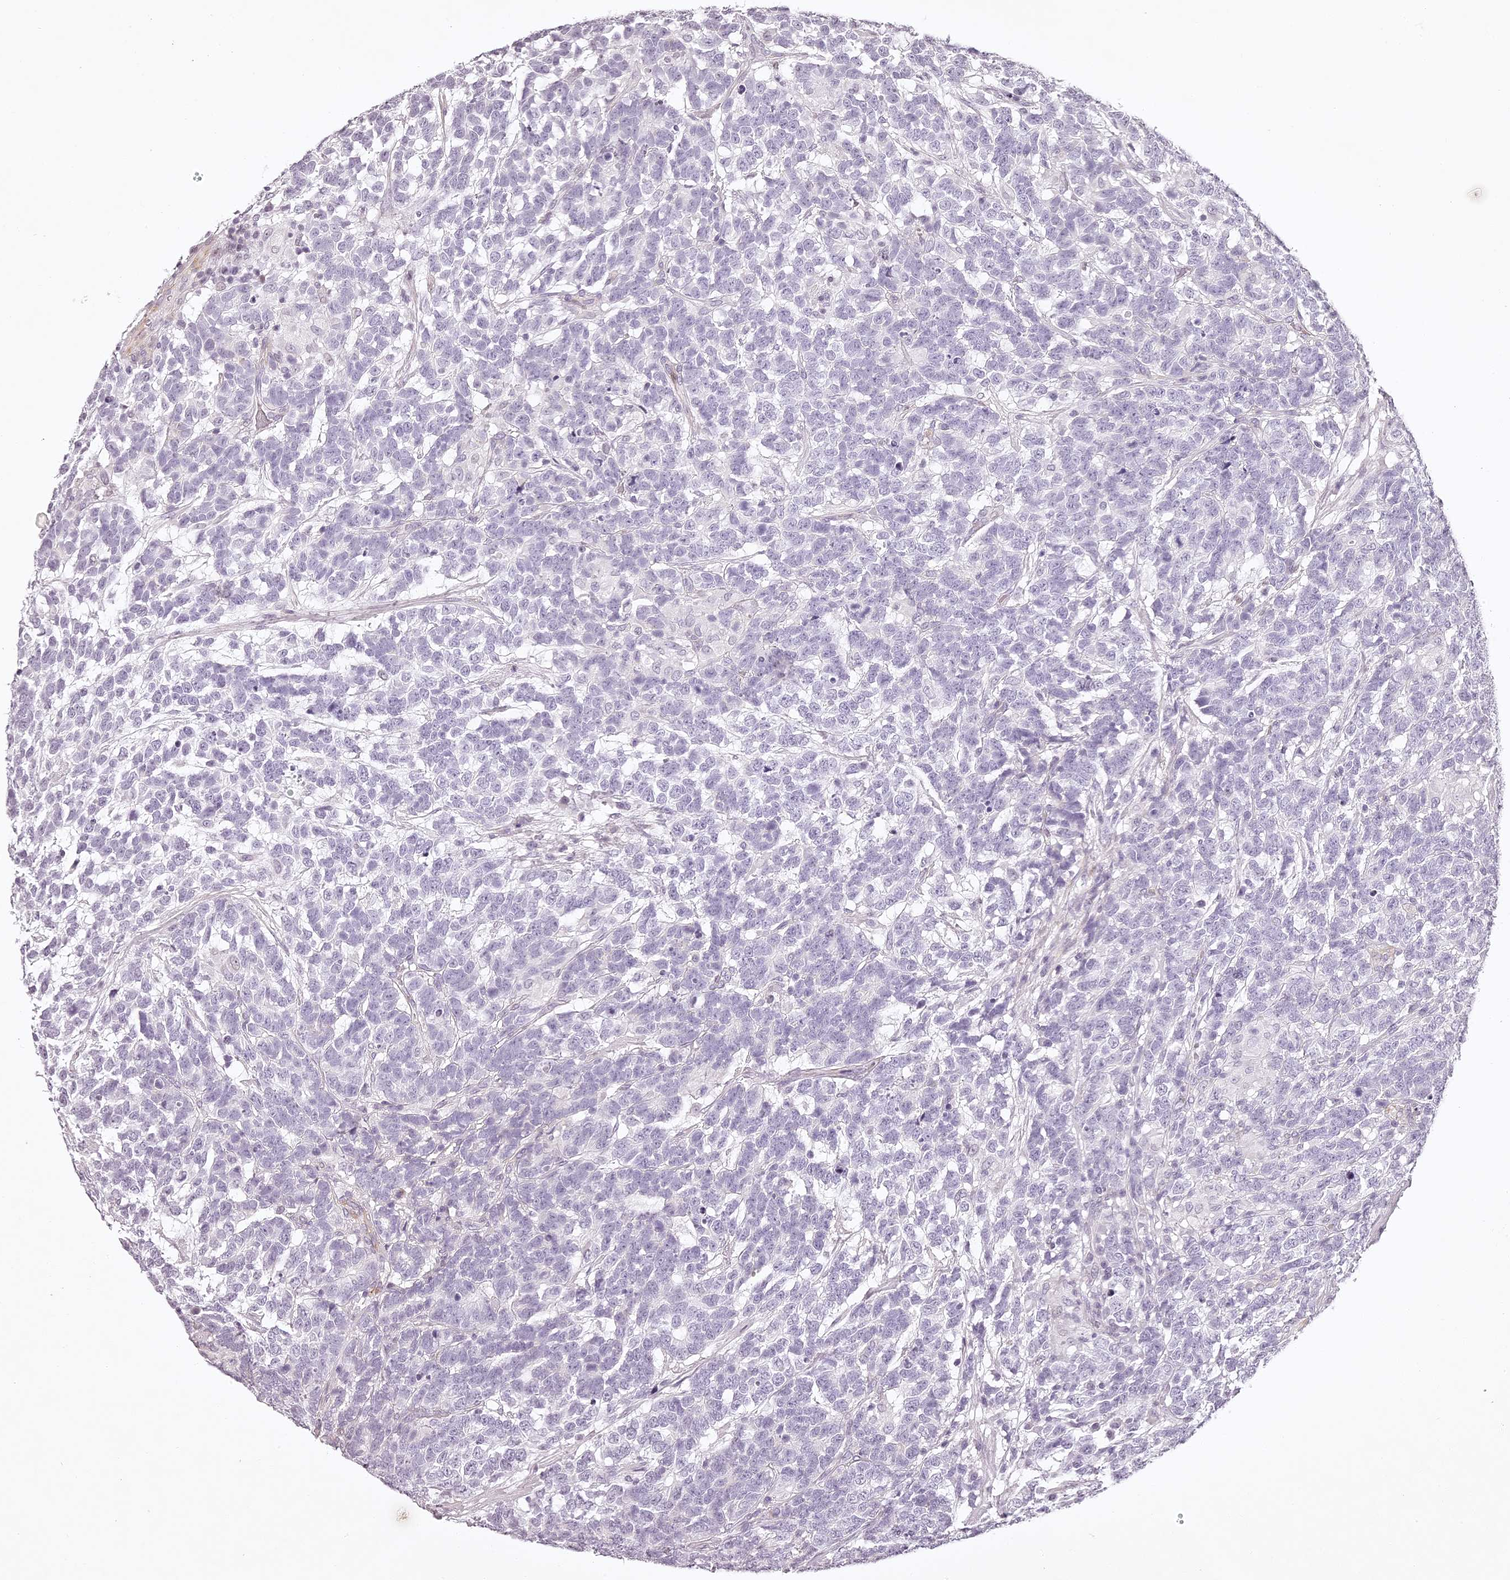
{"staining": {"intensity": "negative", "quantity": "none", "location": "none"}, "tissue": "testis cancer", "cell_type": "Tumor cells", "image_type": "cancer", "snomed": [{"axis": "morphology", "description": "Carcinoma, Embryonal, NOS"}, {"axis": "topography", "description": "Testis"}], "caption": "High magnification brightfield microscopy of testis cancer stained with DAB (brown) and counterstained with hematoxylin (blue): tumor cells show no significant staining.", "gene": "ELAPOR1", "patient": {"sex": "male", "age": 26}}